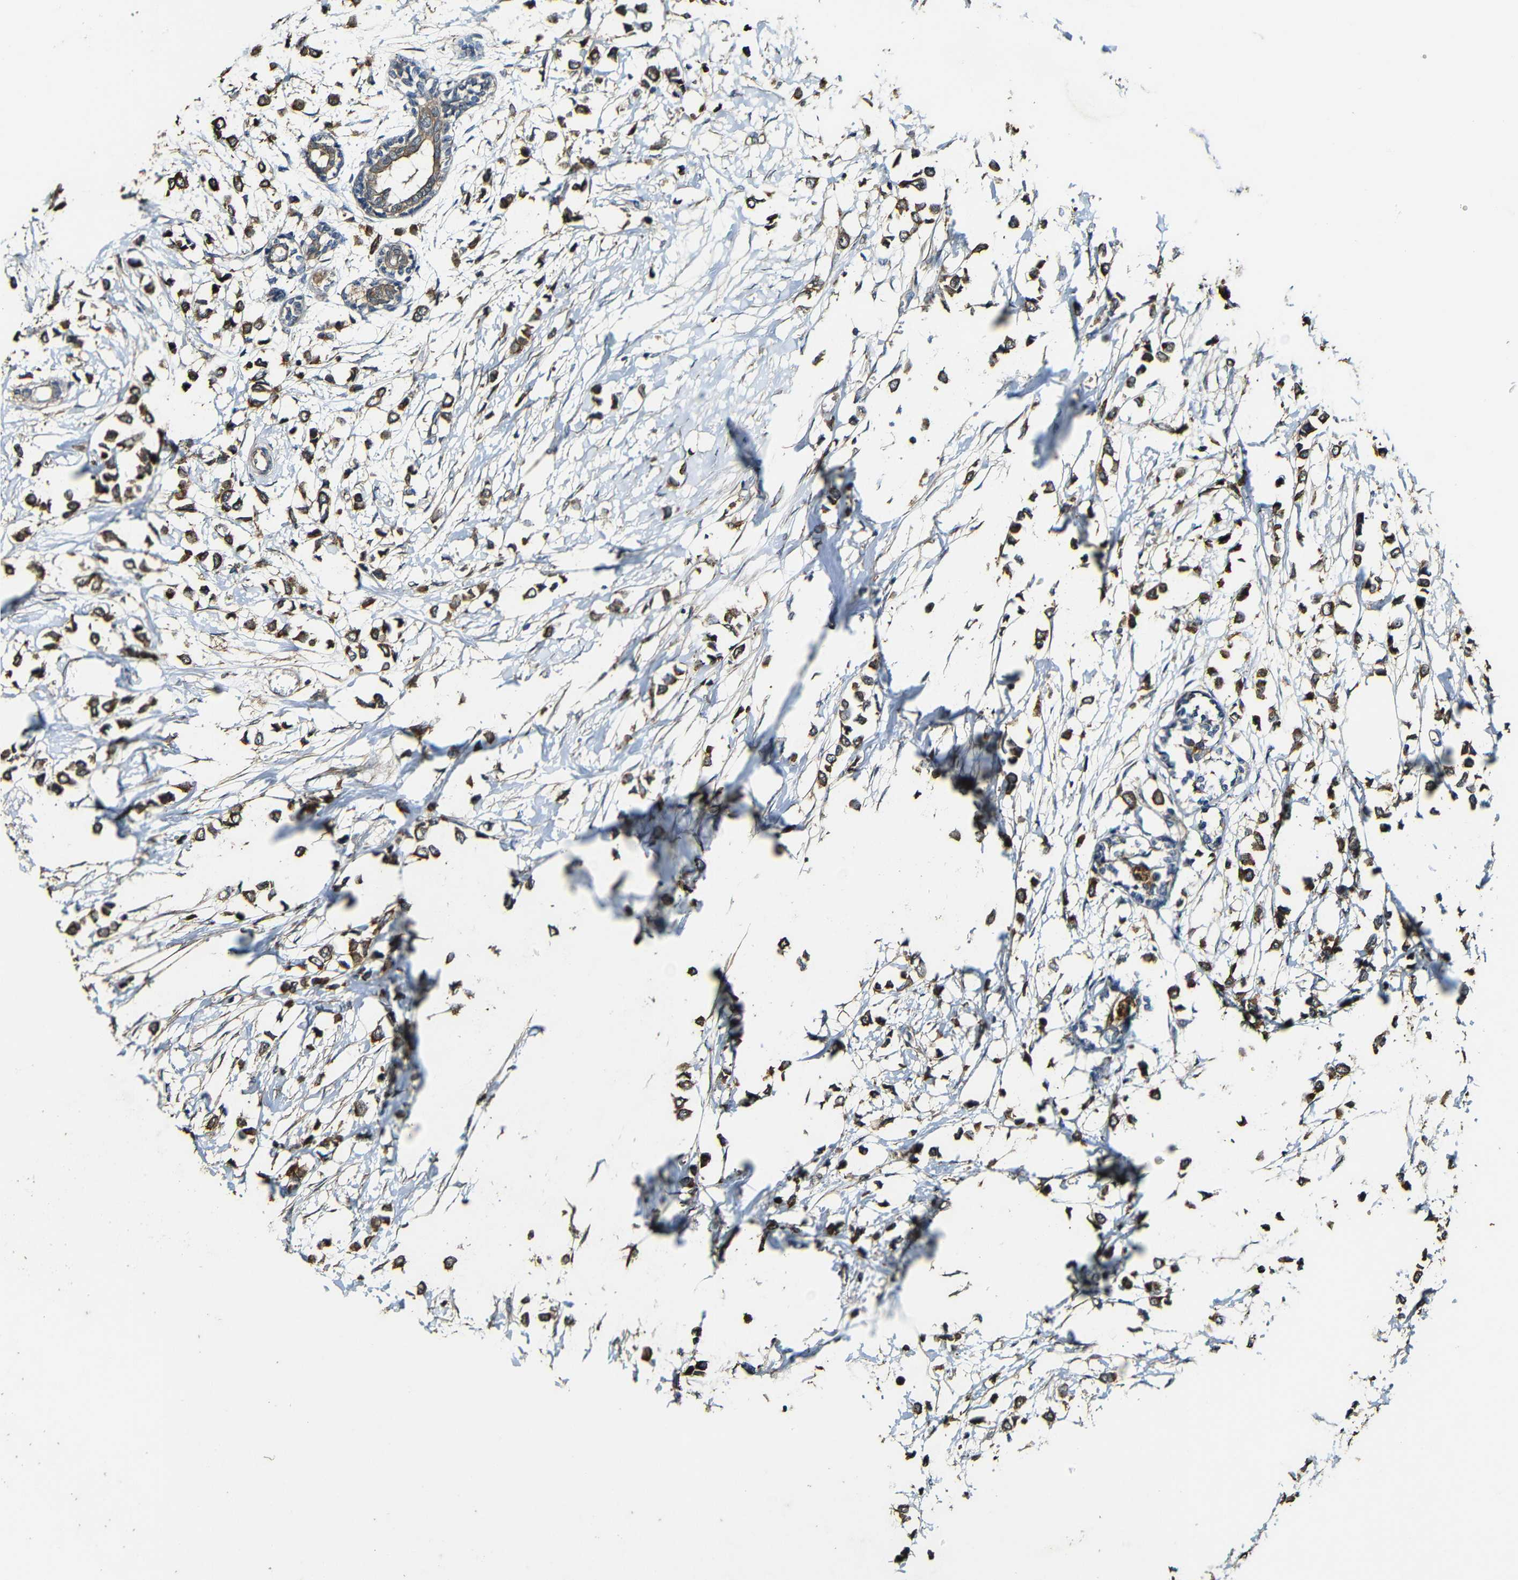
{"staining": {"intensity": "strong", "quantity": ">75%", "location": "cytoplasmic/membranous"}, "tissue": "breast cancer", "cell_type": "Tumor cells", "image_type": "cancer", "snomed": [{"axis": "morphology", "description": "Lobular carcinoma"}, {"axis": "topography", "description": "Breast"}], "caption": "Breast lobular carcinoma stained with DAB (3,3'-diaminobenzidine) immunohistochemistry (IHC) shows high levels of strong cytoplasmic/membranous staining in approximately >75% of tumor cells. (brown staining indicates protein expression, while blue staining denotes nuclei).", "gene": "CASP8", "patient": {"sex": "female", "age": 51}}